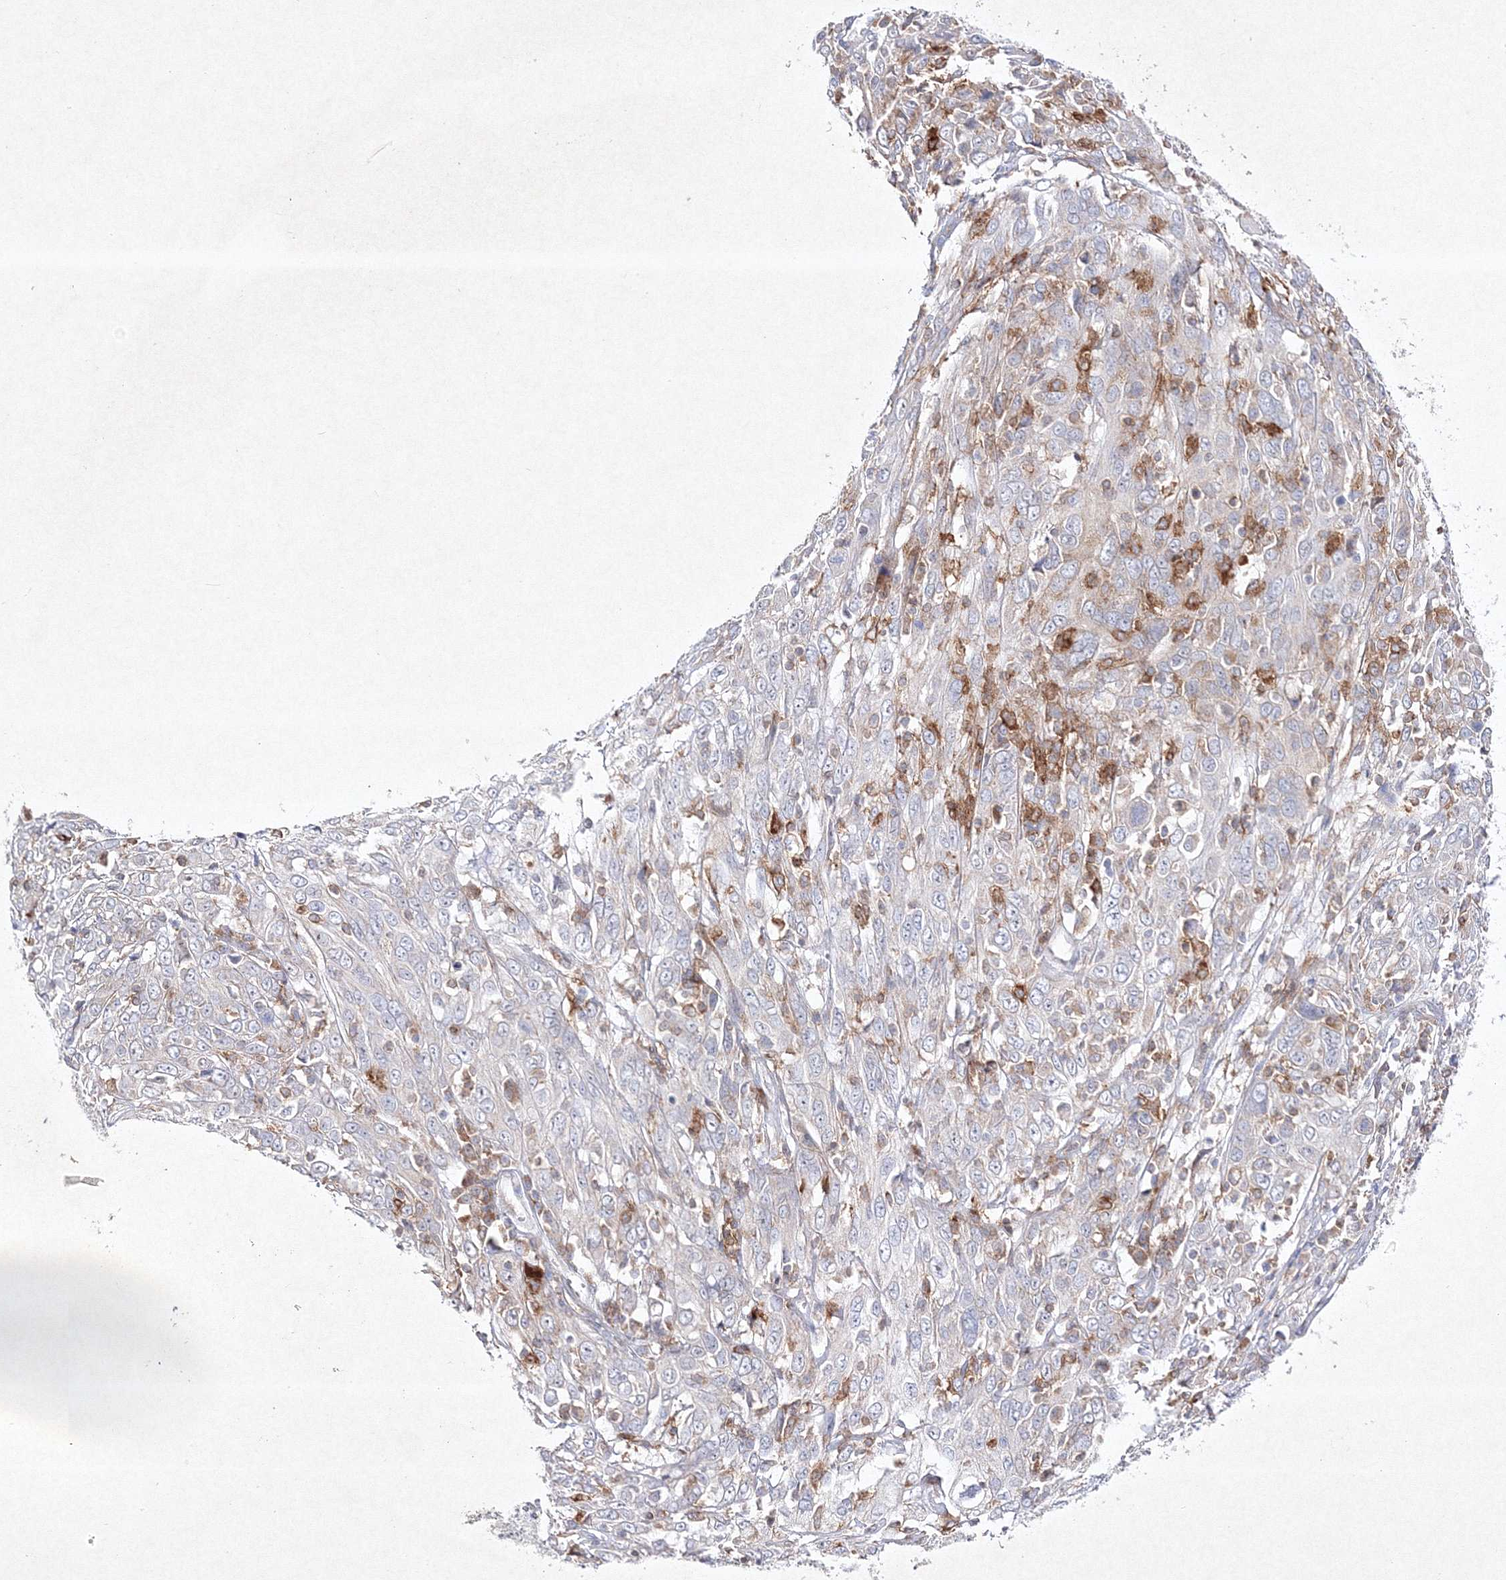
{"staining": {"intensity": "negative", "quantity": "none", "location": "none"}, "tissue": "cervical cancer", "cell_type": "Tumor cells", "image_type": "cancer", "snomed": [{"axis": "morphology", "description": "Squamous cell carcinoma, NOS"}, {"axis": "topography", "description": "Cervix"}], "caption": "There is no significant expression in tumor cells of cervical squamous cell carcinoma. The staining is performed using DAB brown chromogen with nuclei counter-stained in using hematoxylin.", "gene": "HCST", "patient": {"sex": "female", "age": 46}}